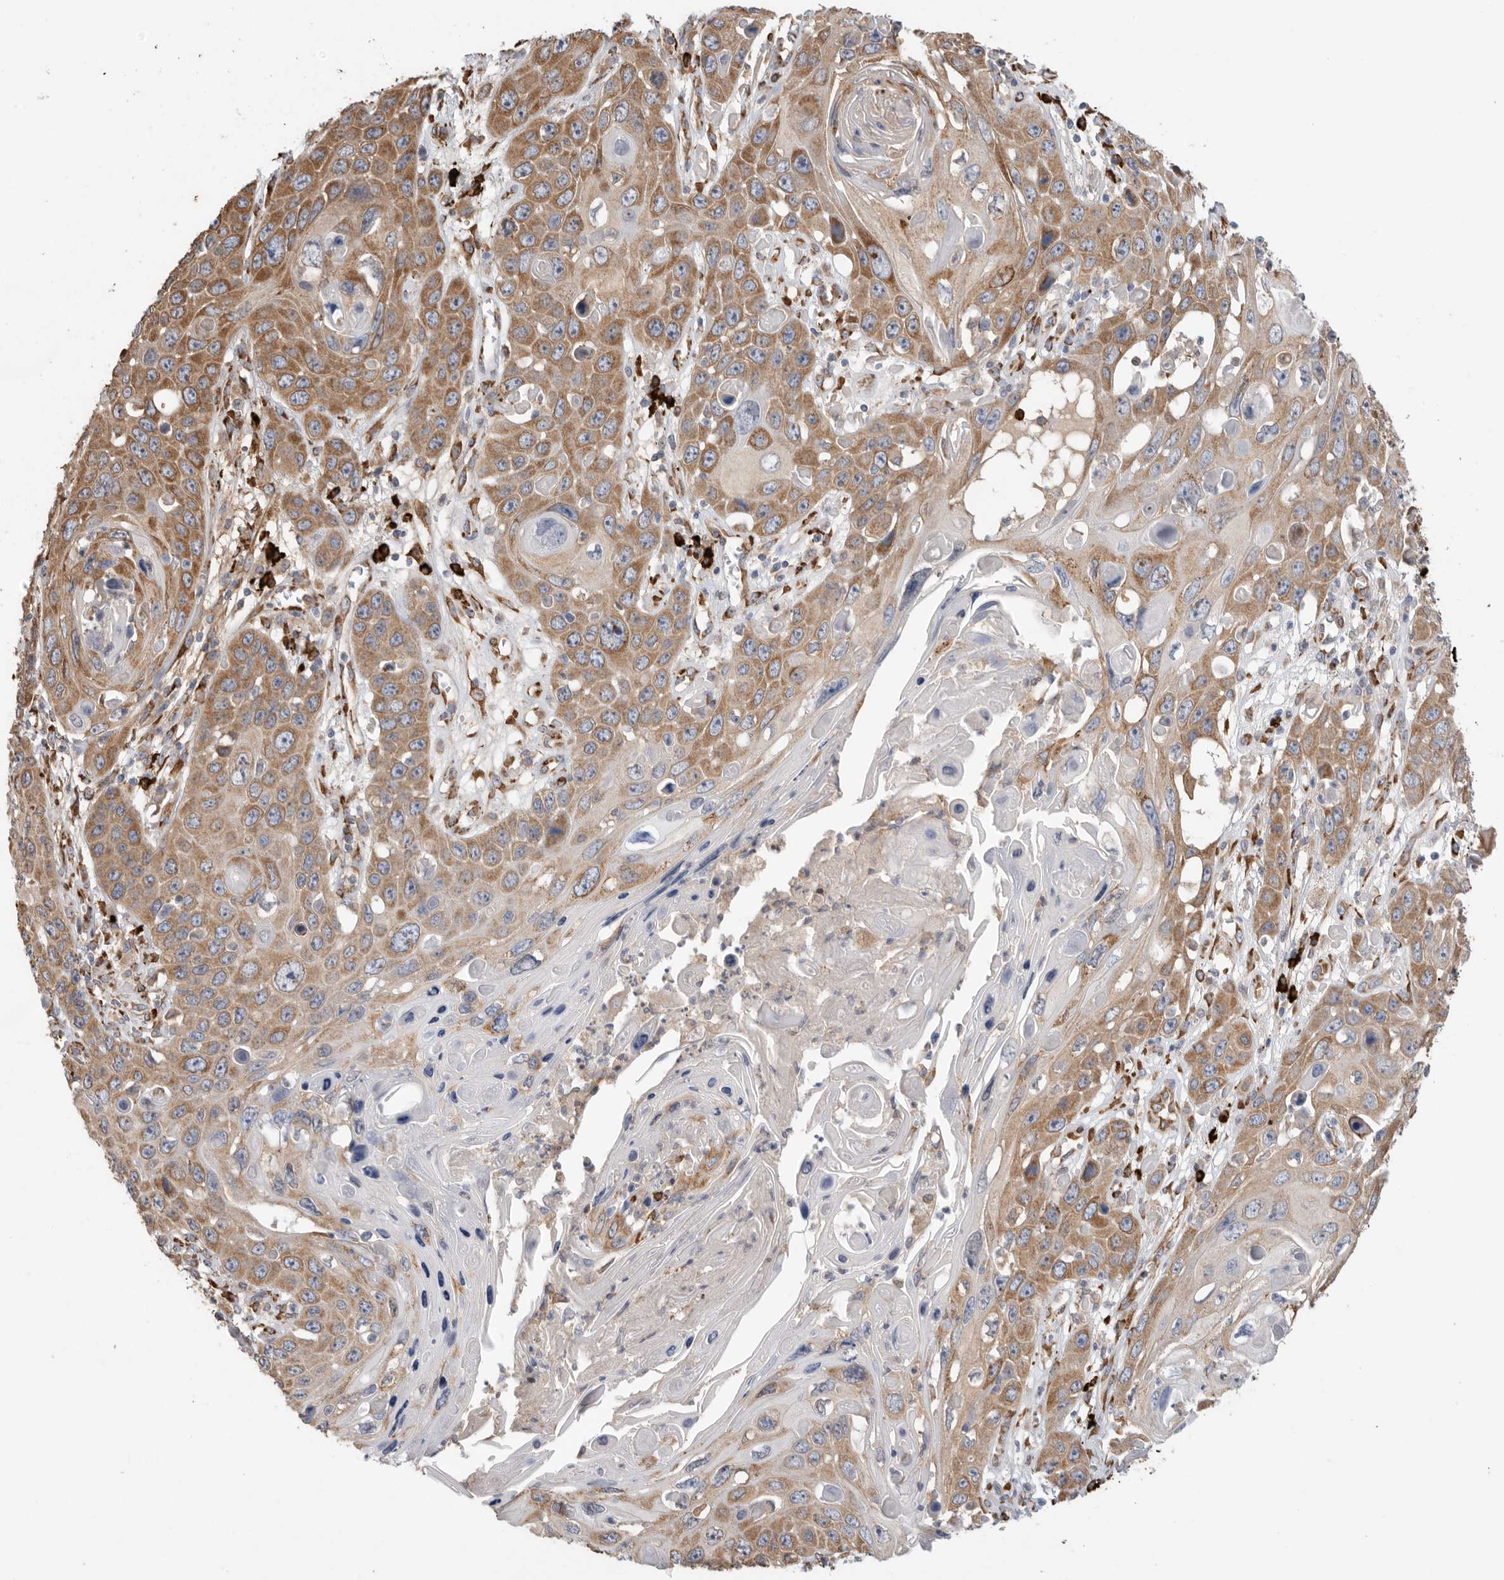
{"staining": {"intensity": "moderate", "quantity": ">75%", "location": "cytoplasmic/membranous"}, "tissue": "skin cancer", "cell_type": "Tumor cells", "image_type": "cancer", "snomed": [{"axis": "morphology", "description": "Squamous cell carcinoma, NOS"}, {"axis": "topography", "description": "Skin"}], "caption": "A brown stain shows moderate cytoplasmic/membranous positivity of a protein in human skin squamous cell carcinoma tumor cells.", "gene": "BLOC1S5", "patient": {"sex": "male", "age": 55}}